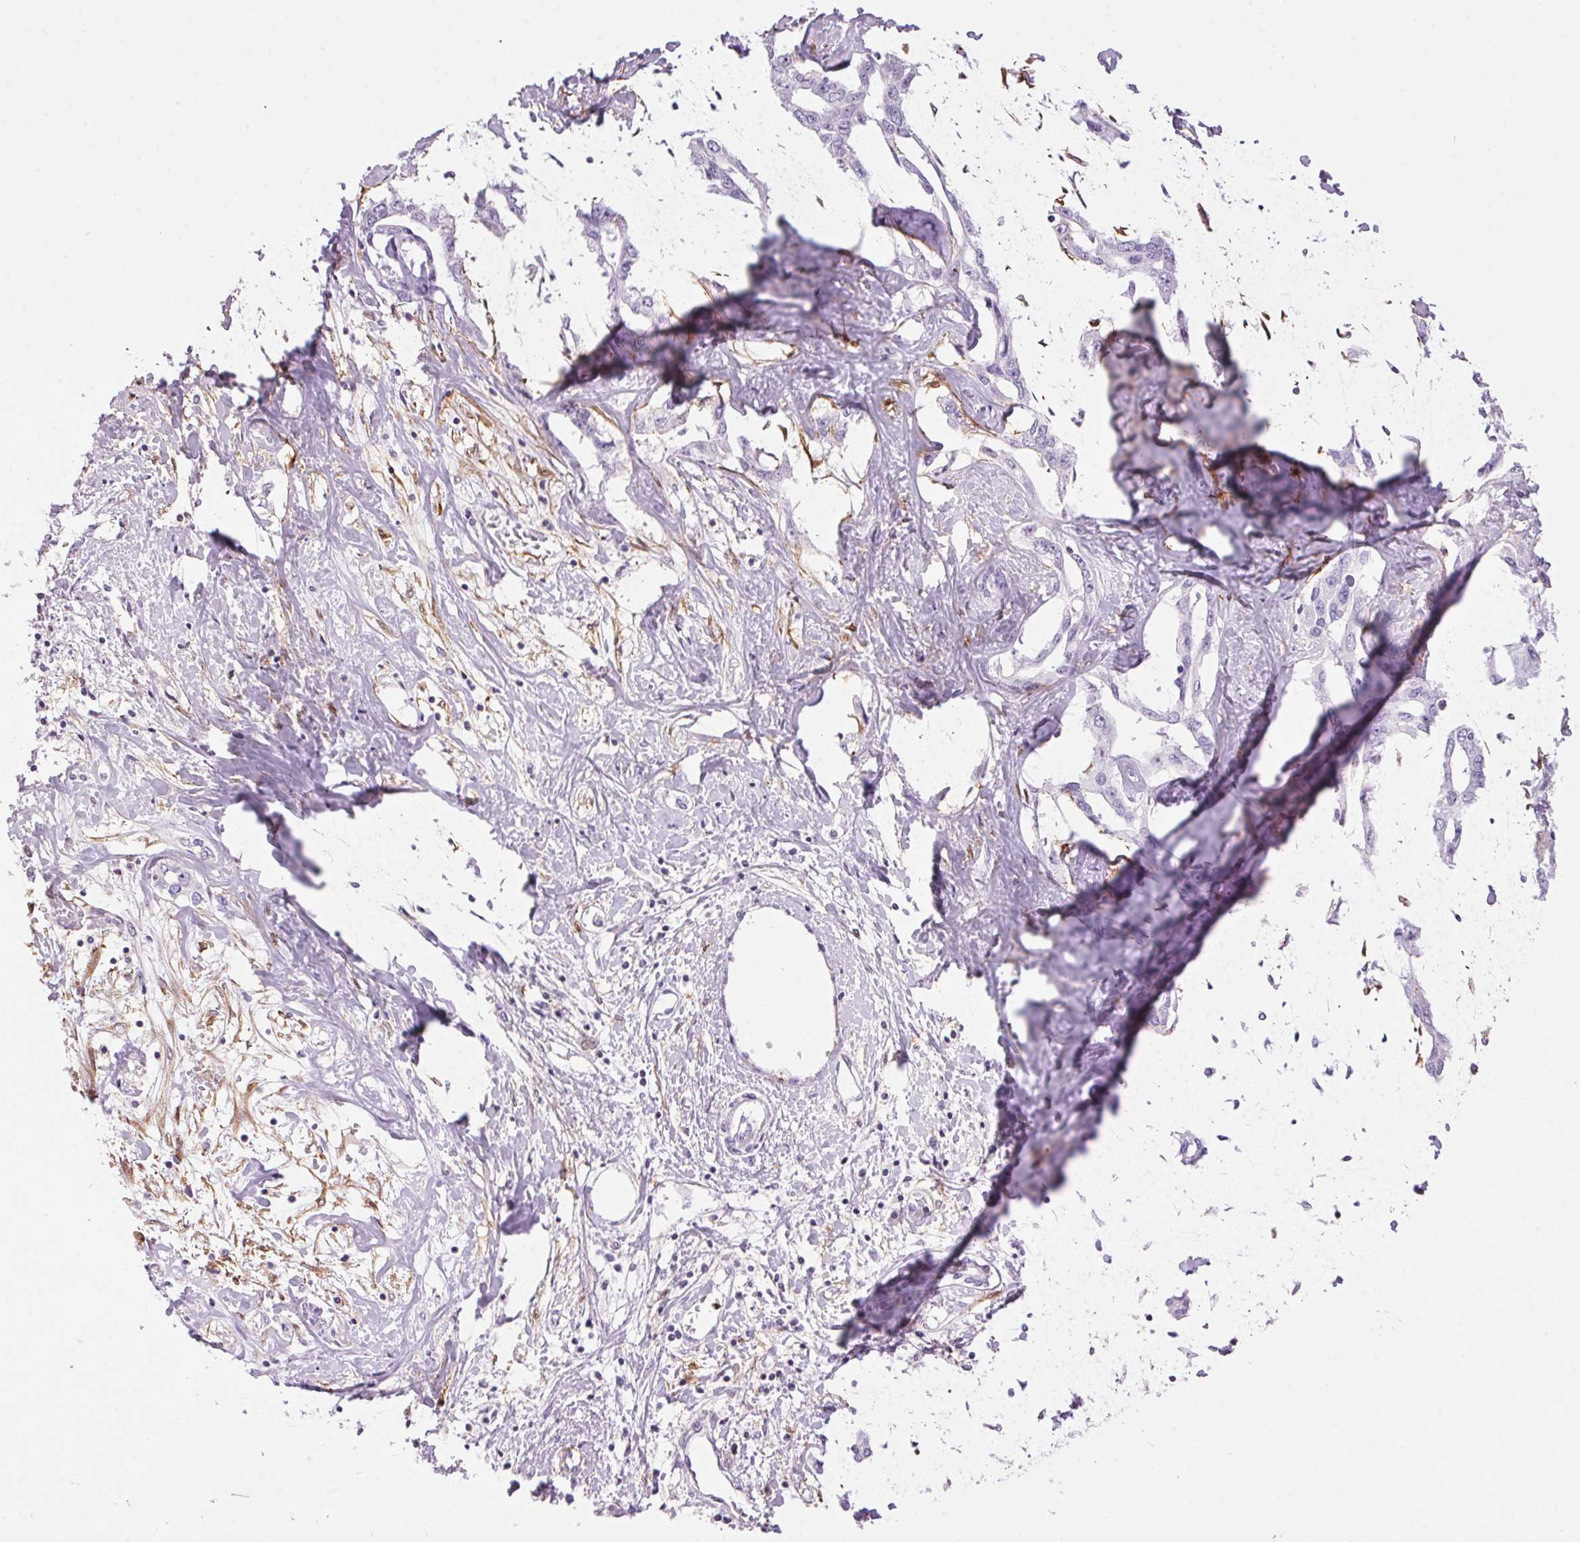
{"staining": {"intensity": "negative", "quantity": "none", "location": "none"}, "tissue": "liver cancer", "cell_type": "Tumor cells", "image_type": "cancer", "snomed": [{"axis": "morphology", "description": "Cholangiocarcinoma"}, {"axis": "topography", "description": "Liver"}], "caption": "Immunohistochemistry (IHC) of human liver cancer demonstrates no positivity in tumor cells.", "gene": "TMEM88B", "patient": {"sex": "male", "age": 59}}